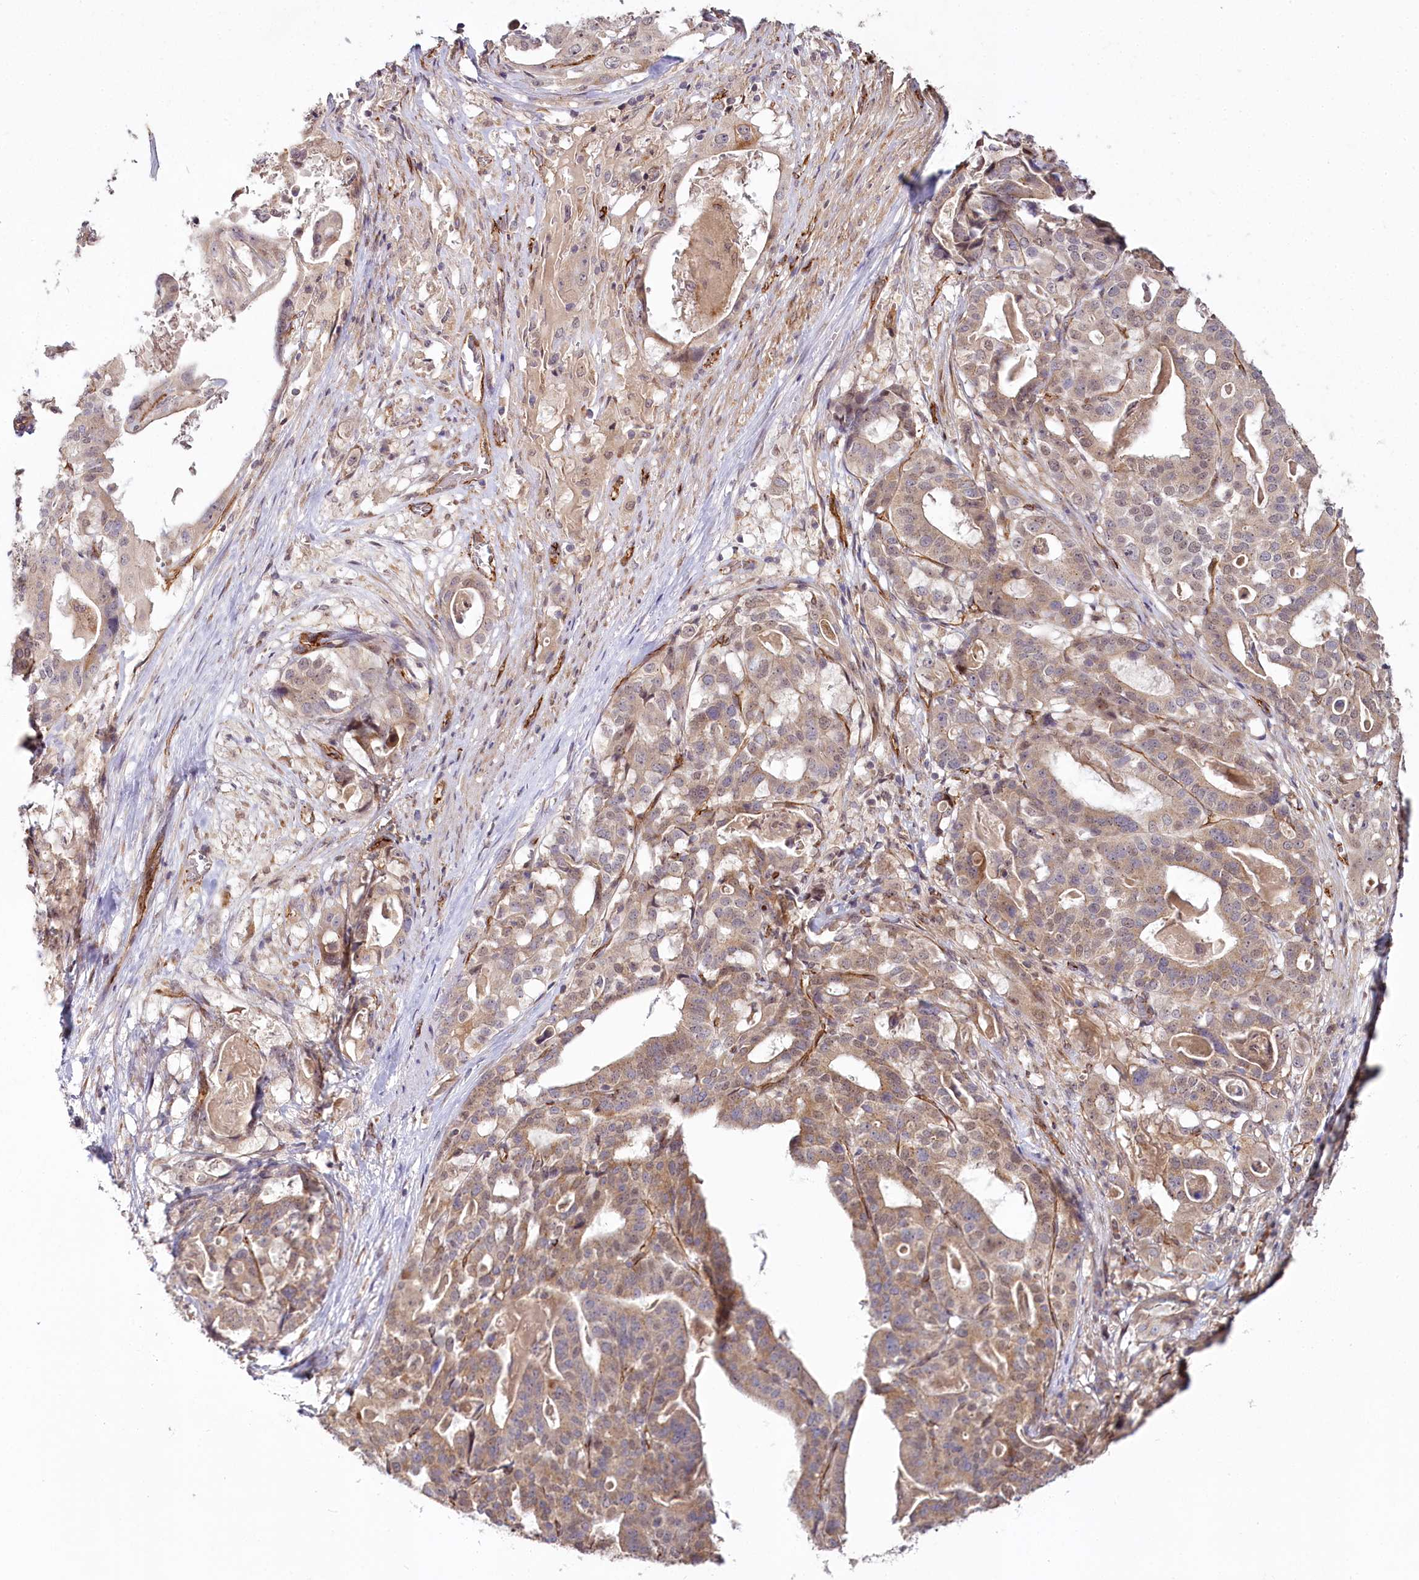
{"staining": {"intensity": "weak", "quantity": "25%-75%", "location": "cytoplasmic/membranous,nuclear"}, "tissue": "stomach cancer", "cell_type": "Tumor cells", "image_type": "cancer", "snomed": [{"axis": "morphology", "description": "Adenocarcinoma, NOS"}, {"axis": "topography", "description": "Stomach"}], "caption": "Immunohistochemical staining of human stomach cancer demonstrates low levels of weak cytoplasmic/membranous and nuclear positivity in approximately 25%-75% of tumor cells. Nuclei are stained in blue.", "gene": "ALKBH8", "patient": {"sex": "male", "age": 48}}